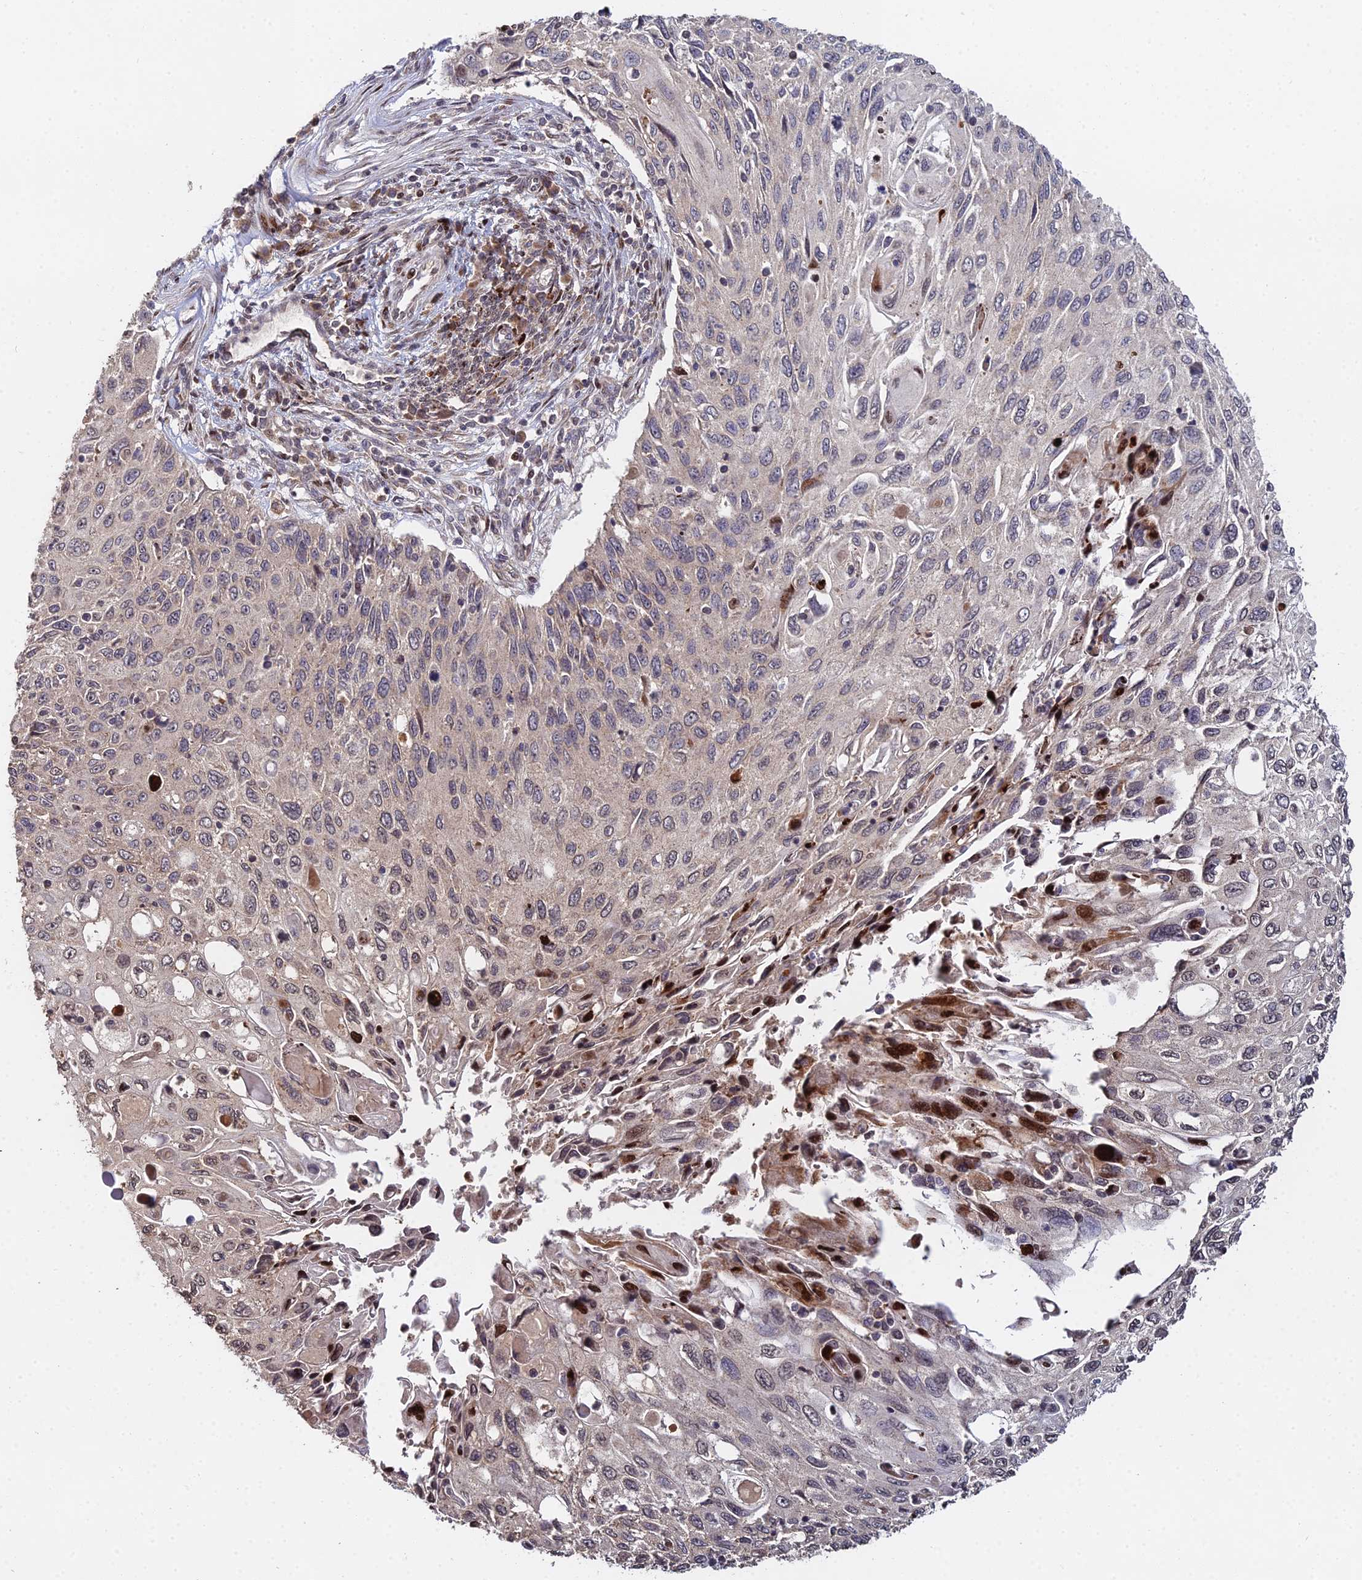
{"staining": {"intensity": "negative", "quantity": "none", "location": "none"}, "tissue": "cervical cancer", "cell_type": "Tumor cells", "image_type": "cancer", "snomed": [{"axis": "morphology", "description": "Squamous cell carcinoma, NOS"}, {"axis": "topography", "description": "Cervix"}], "caption": "Immunohistochemical staining of human cervical cancer (squamous cell carcinoma) exhibits no significant expression in tumor cells.", "gene": "RBMS2", "patient": {"sex": "female", "age": 70}}